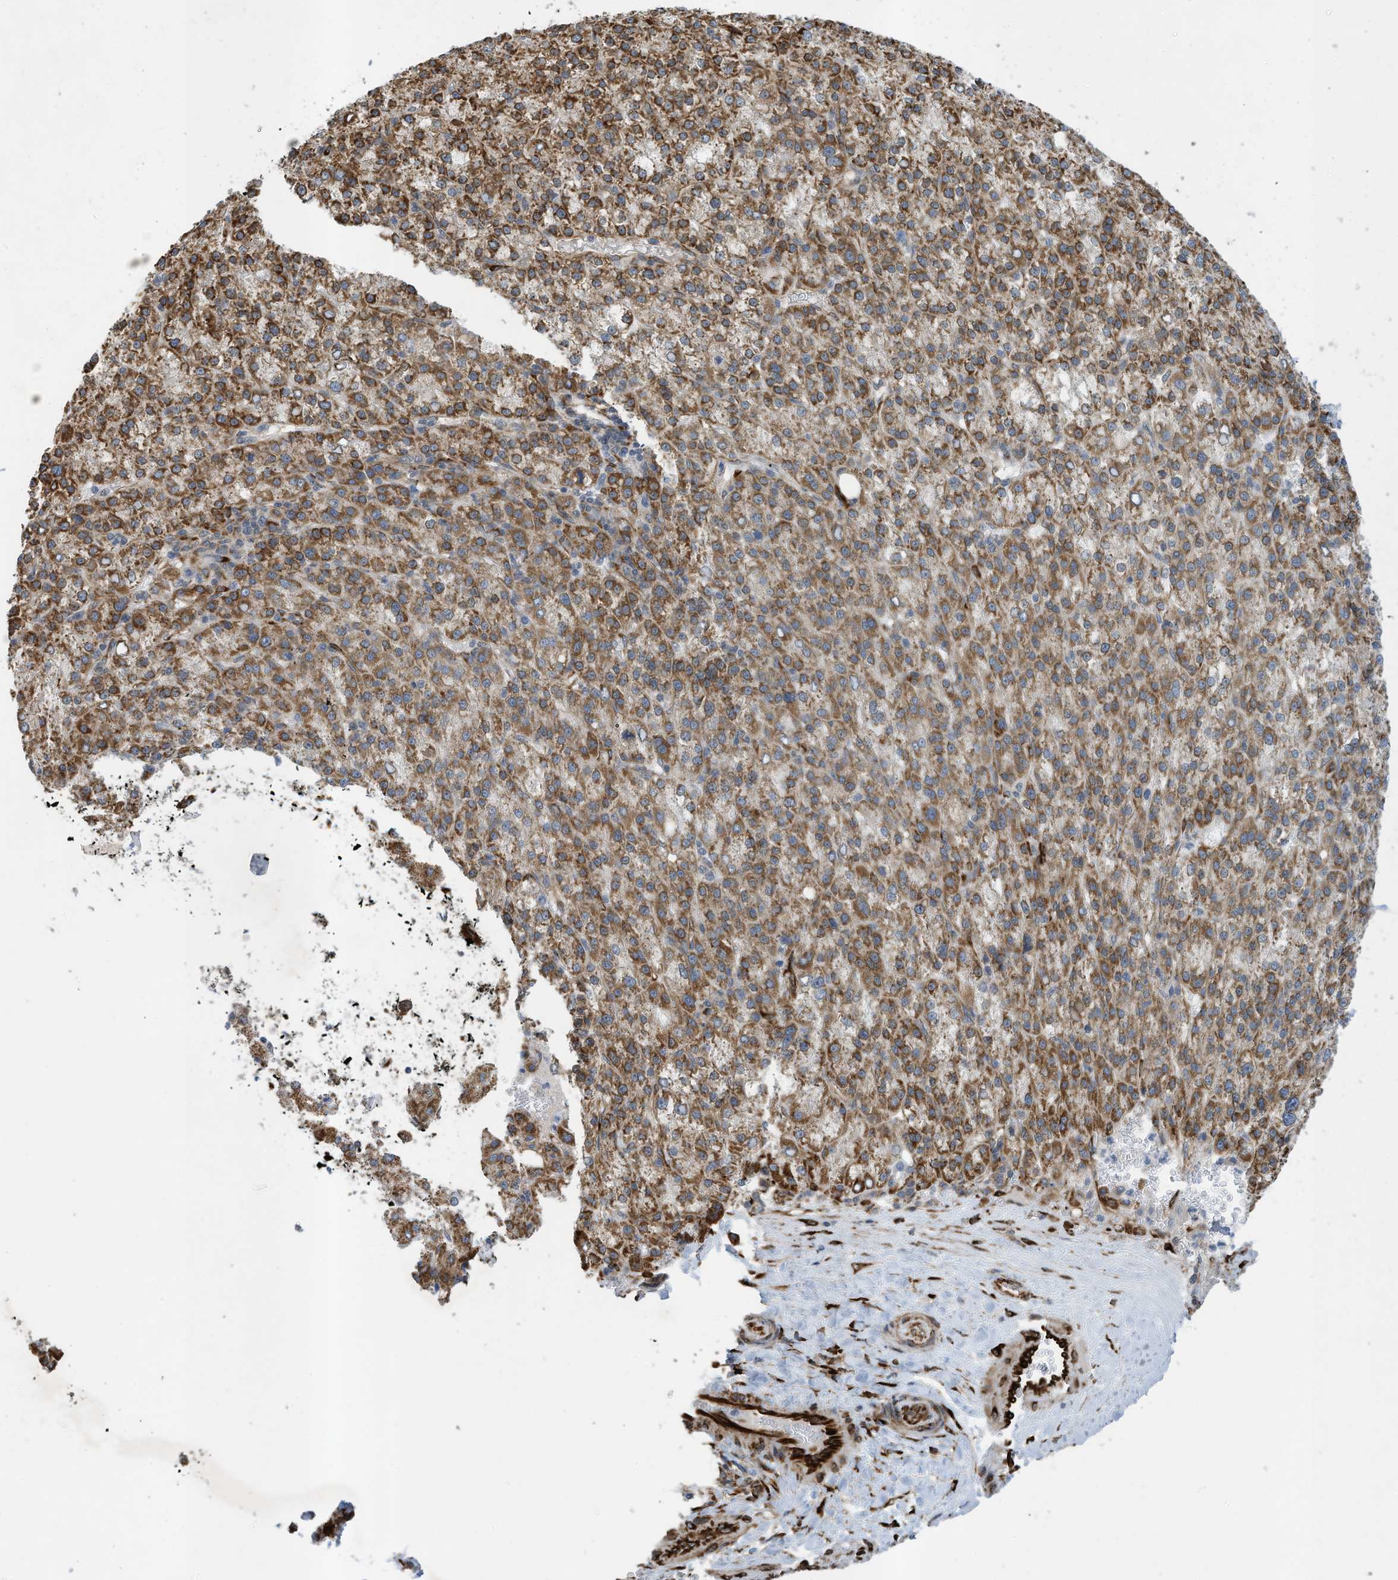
{"staining": {"intensity": "moderate", "quantity": ">75%", "location": "cytoplasmic/membranous"}, "tissue": "liver cancer", "cell_type": "Tumor cells", "image_type": "cancer", "snomed": [{"axis": "morphology", "description": "Carcinoma, Hepatocellular, NOS"}, {"axis": "topography", "description": "Liver"}], "caption": "Tumor cells exhibit moderate cytoplasmic/membranous expression in about >75% of cells in liver cancer (hepatocellular carcinoma).", "gene": "ZBTB45", "patient": {"sex": "female", "age": 58}}